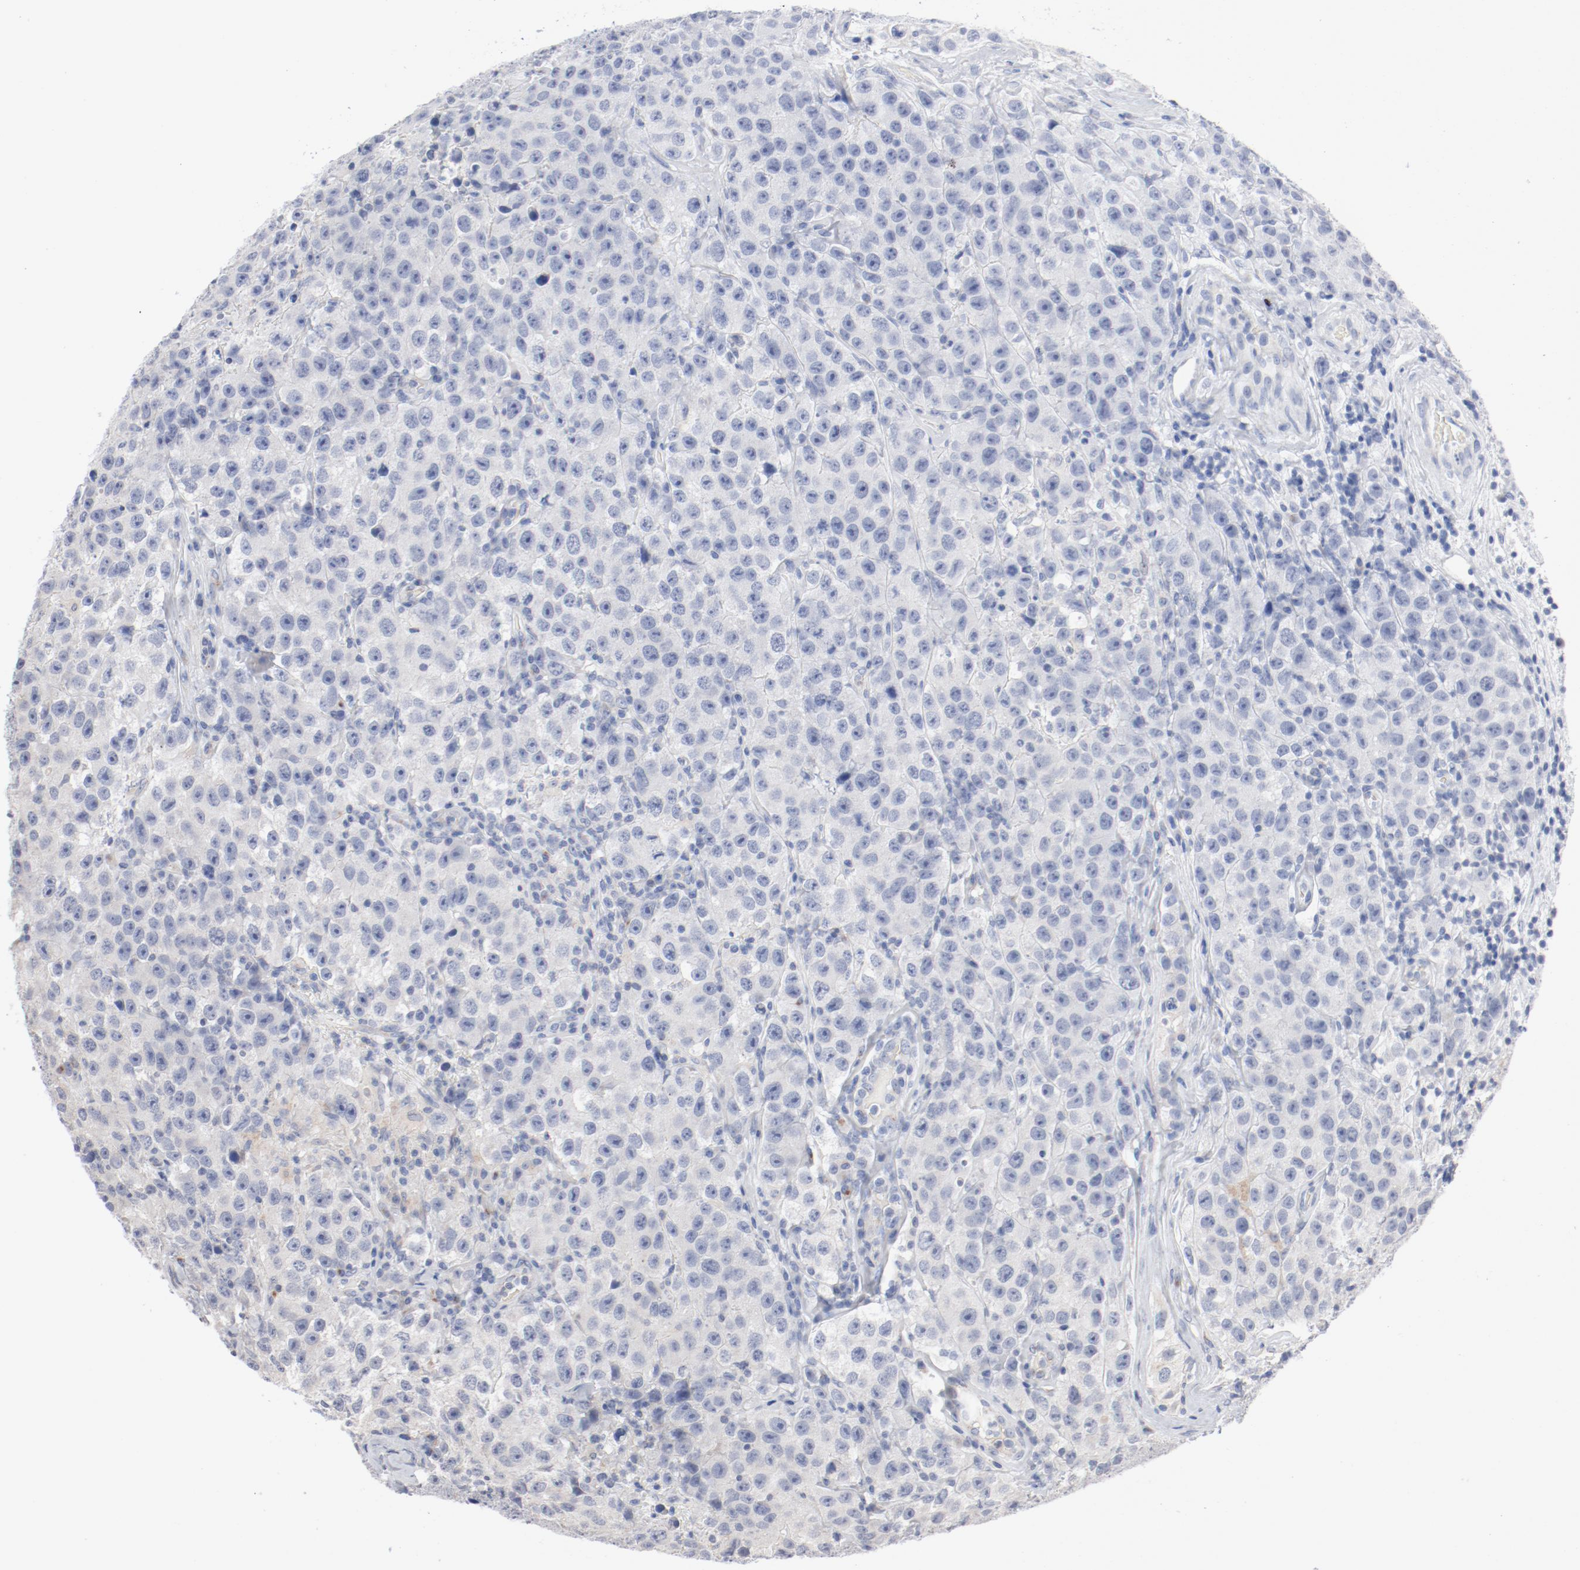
{"staining": {"intensity": "negative", "quantity": "none", "location": "none"}, "tissue": "testis cancer", "cell_type": "Tumor cells", "image_type": "cancer", "snomed": [{"axis": "morphology", "description": "Seminoma, NOS"}, {"axis": "topography", "description": "Testis"}], "caption": "The immunohistochemistry (IHC) image has no significant staining in tumor cells of testis seminoma tissue.", "gene": "AK7", "patient": {"sex": "male", "age": 52}}